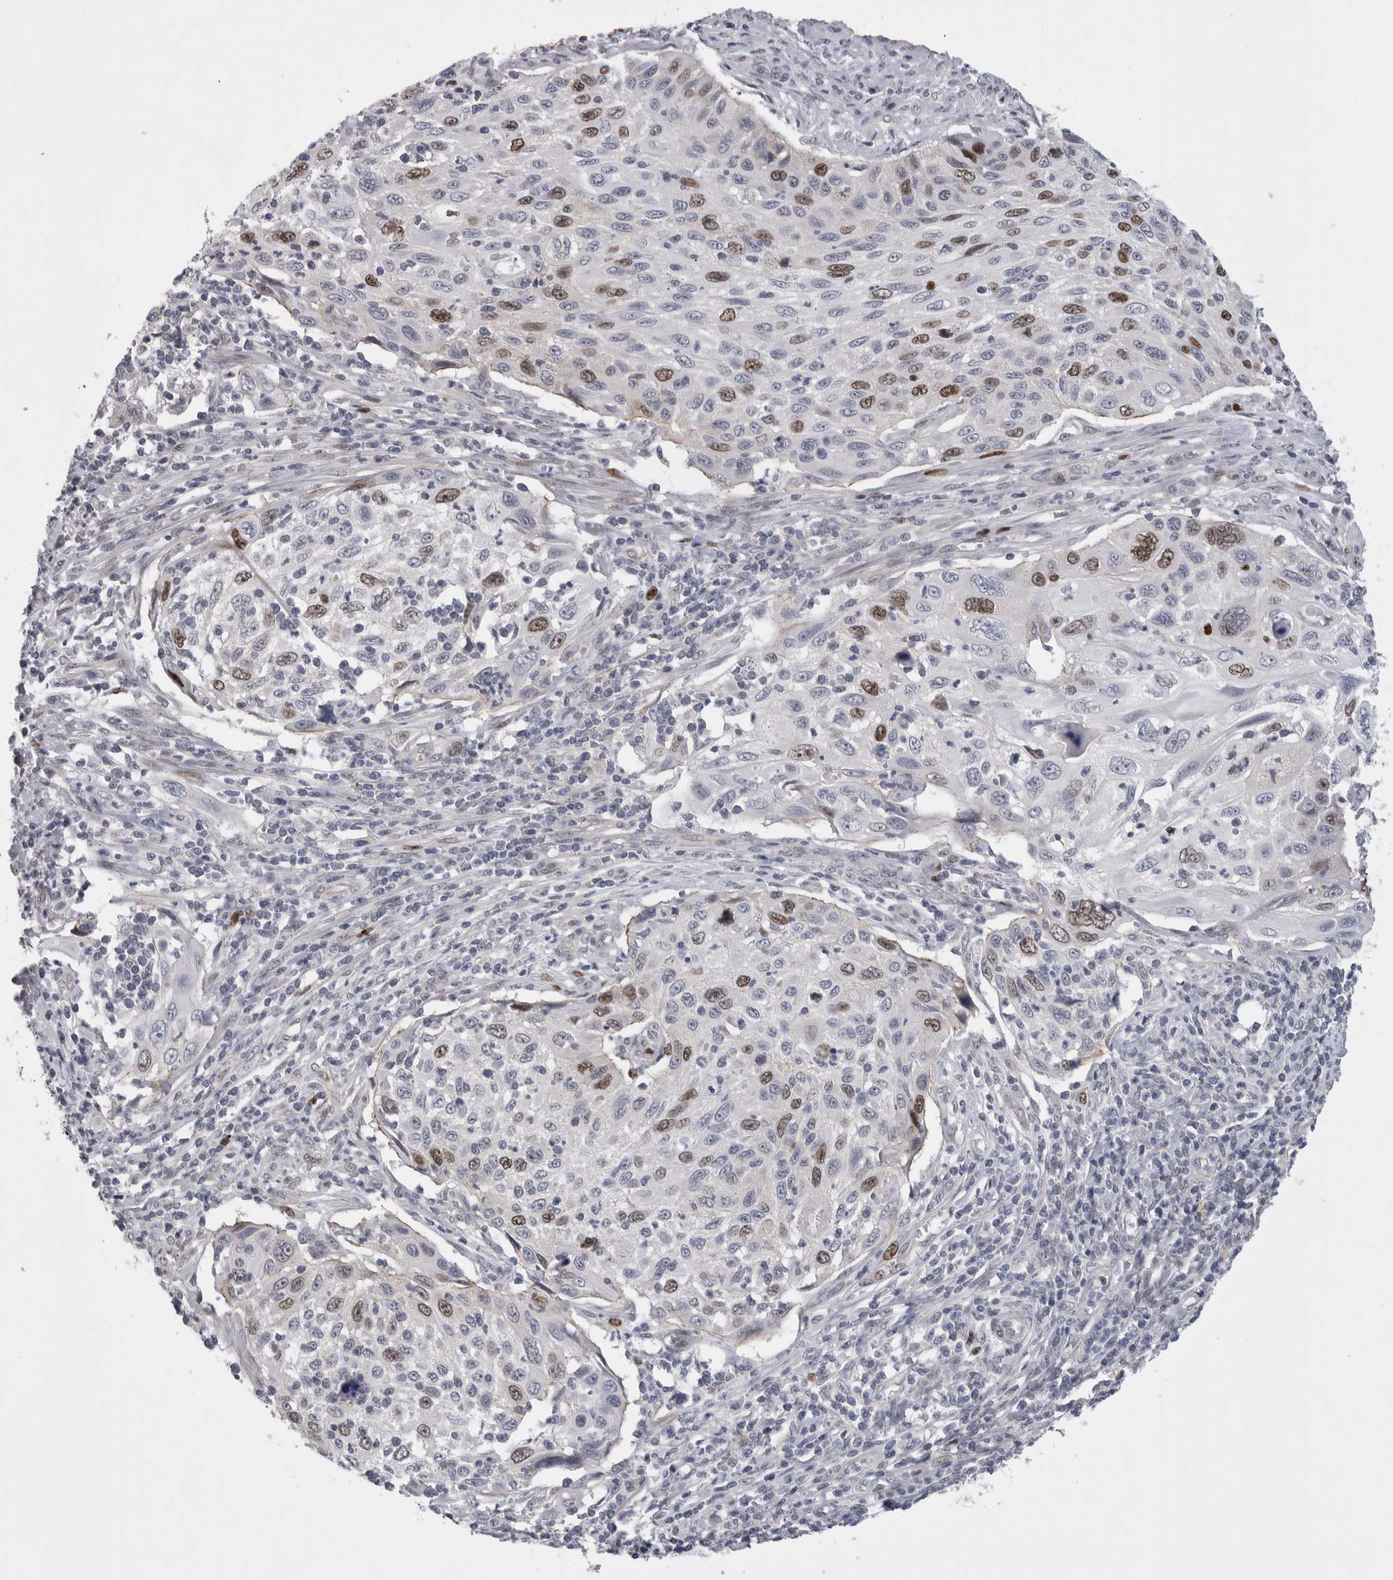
{"staining": {"intensity": "moderate", "quantity": "25%-75%", "location": "nuclear"}, "tissue": "cervical cancer", "cell_type": "Tumor cells", "image_type": "cancer", "snomed": [{"axis": "morphology", "description": "Squamous cell carcinoma, NOS"}, {"axis": "topography", "description": "Cervix"}], "caption": "The image exhibits immunohistochemical staining of squamous cell carcinoma (cervical). There is moderate nuclear staining is identified in about 25%-75% of tumor cells.", "gene": "KIF18B", "patient": {"sex": "female", "age": 70}}